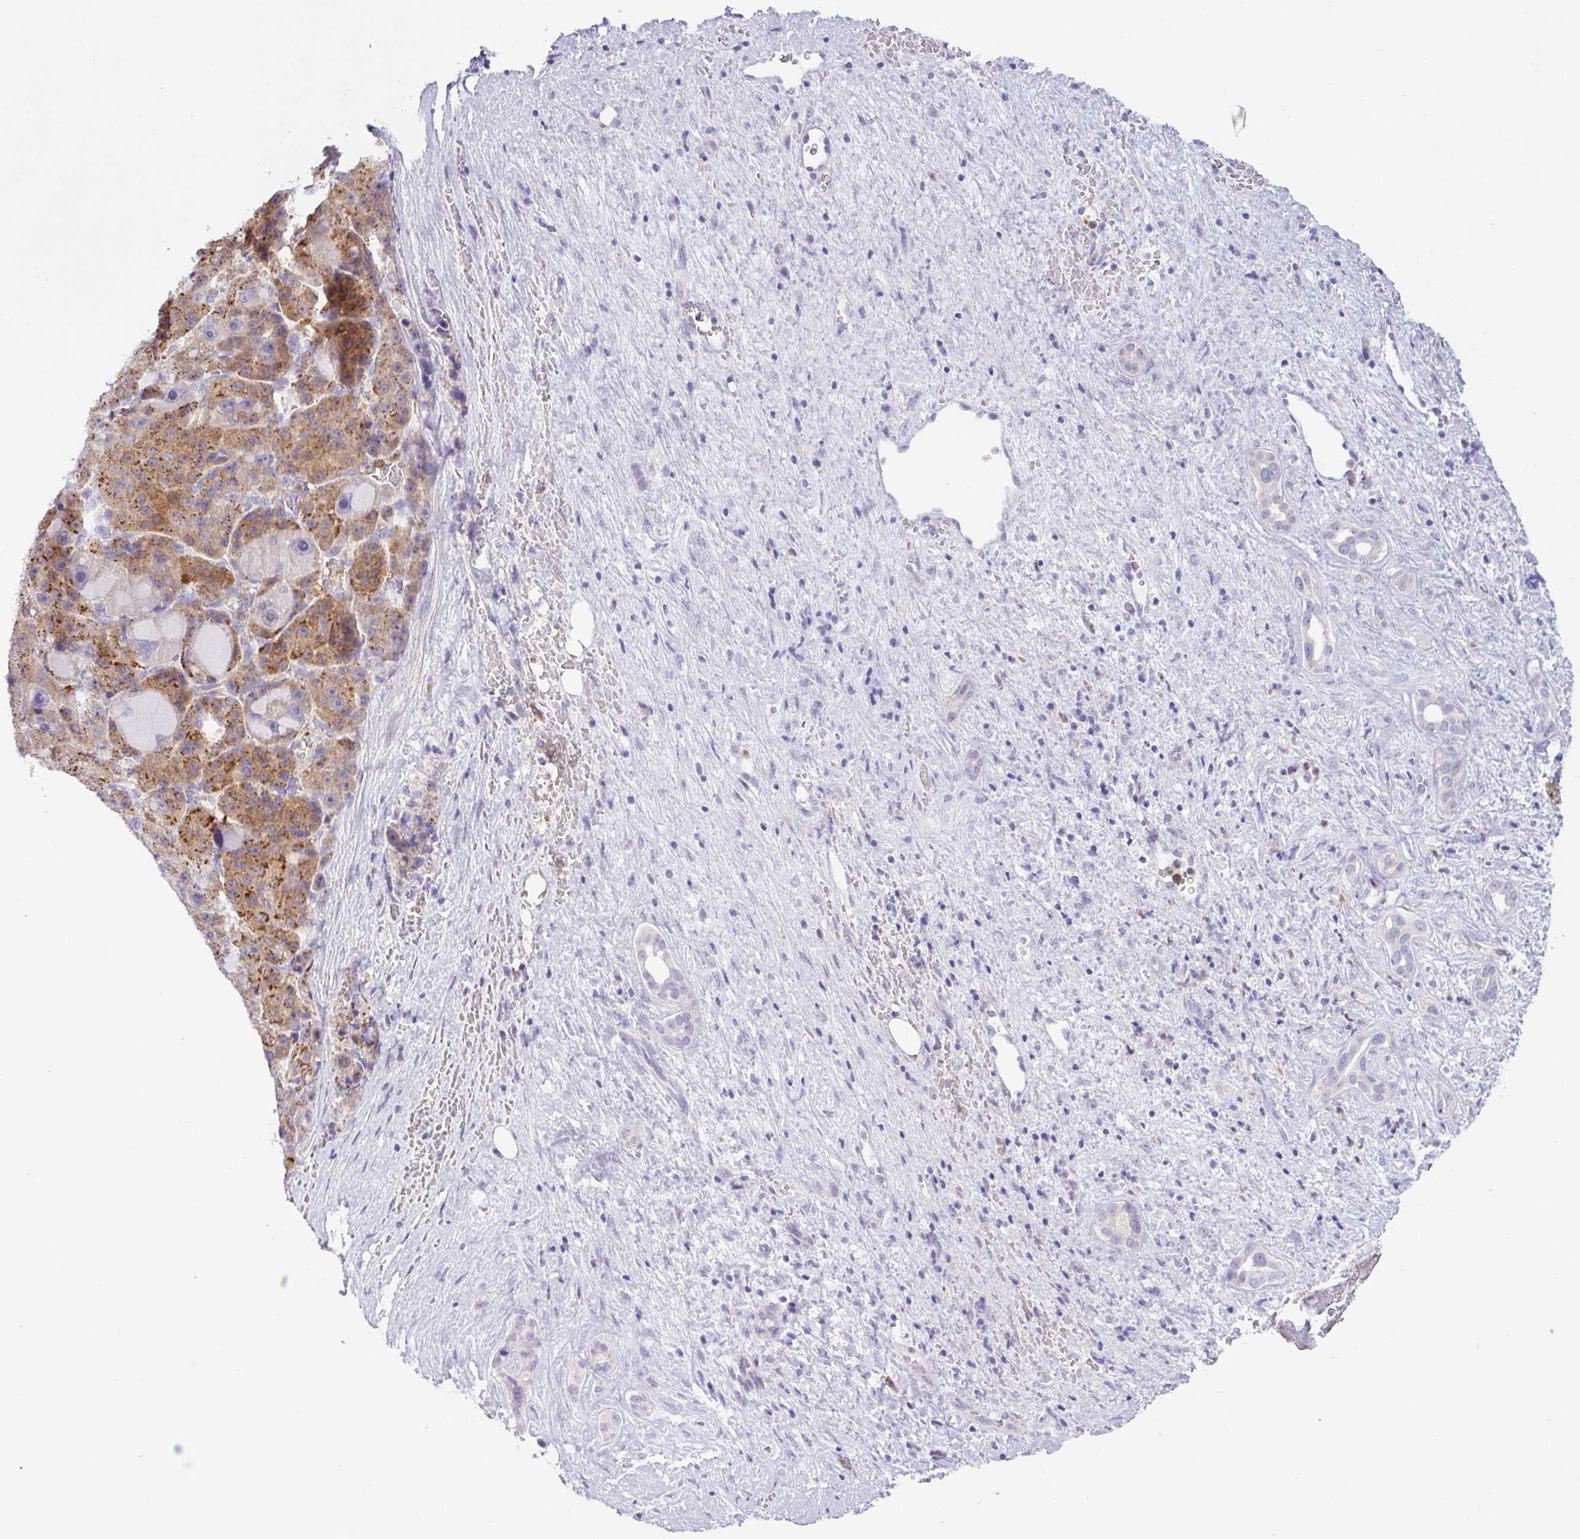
{"staining": {"intensity": "strong", "quantity": ">75%", "location": "cytoplasmic/membranous"}, "tissue": "liver cancer", "cell_type": "Tumor cells", "image_type": "cancer", "snomed": [{"axis": "morphology", "description": "Carcinoma, Hepatocellular, NOS"}, {"axis": "topography", "description": "Liver"}], "caption": "Liver hepatocellular carcinoma stained with immunohistochemistry reveals strong cytoplasmic/membranous positivity in approximately >75% of tumor cells.", "gene": "TONSL", "patient": {"sex": "male", "age": 76}}